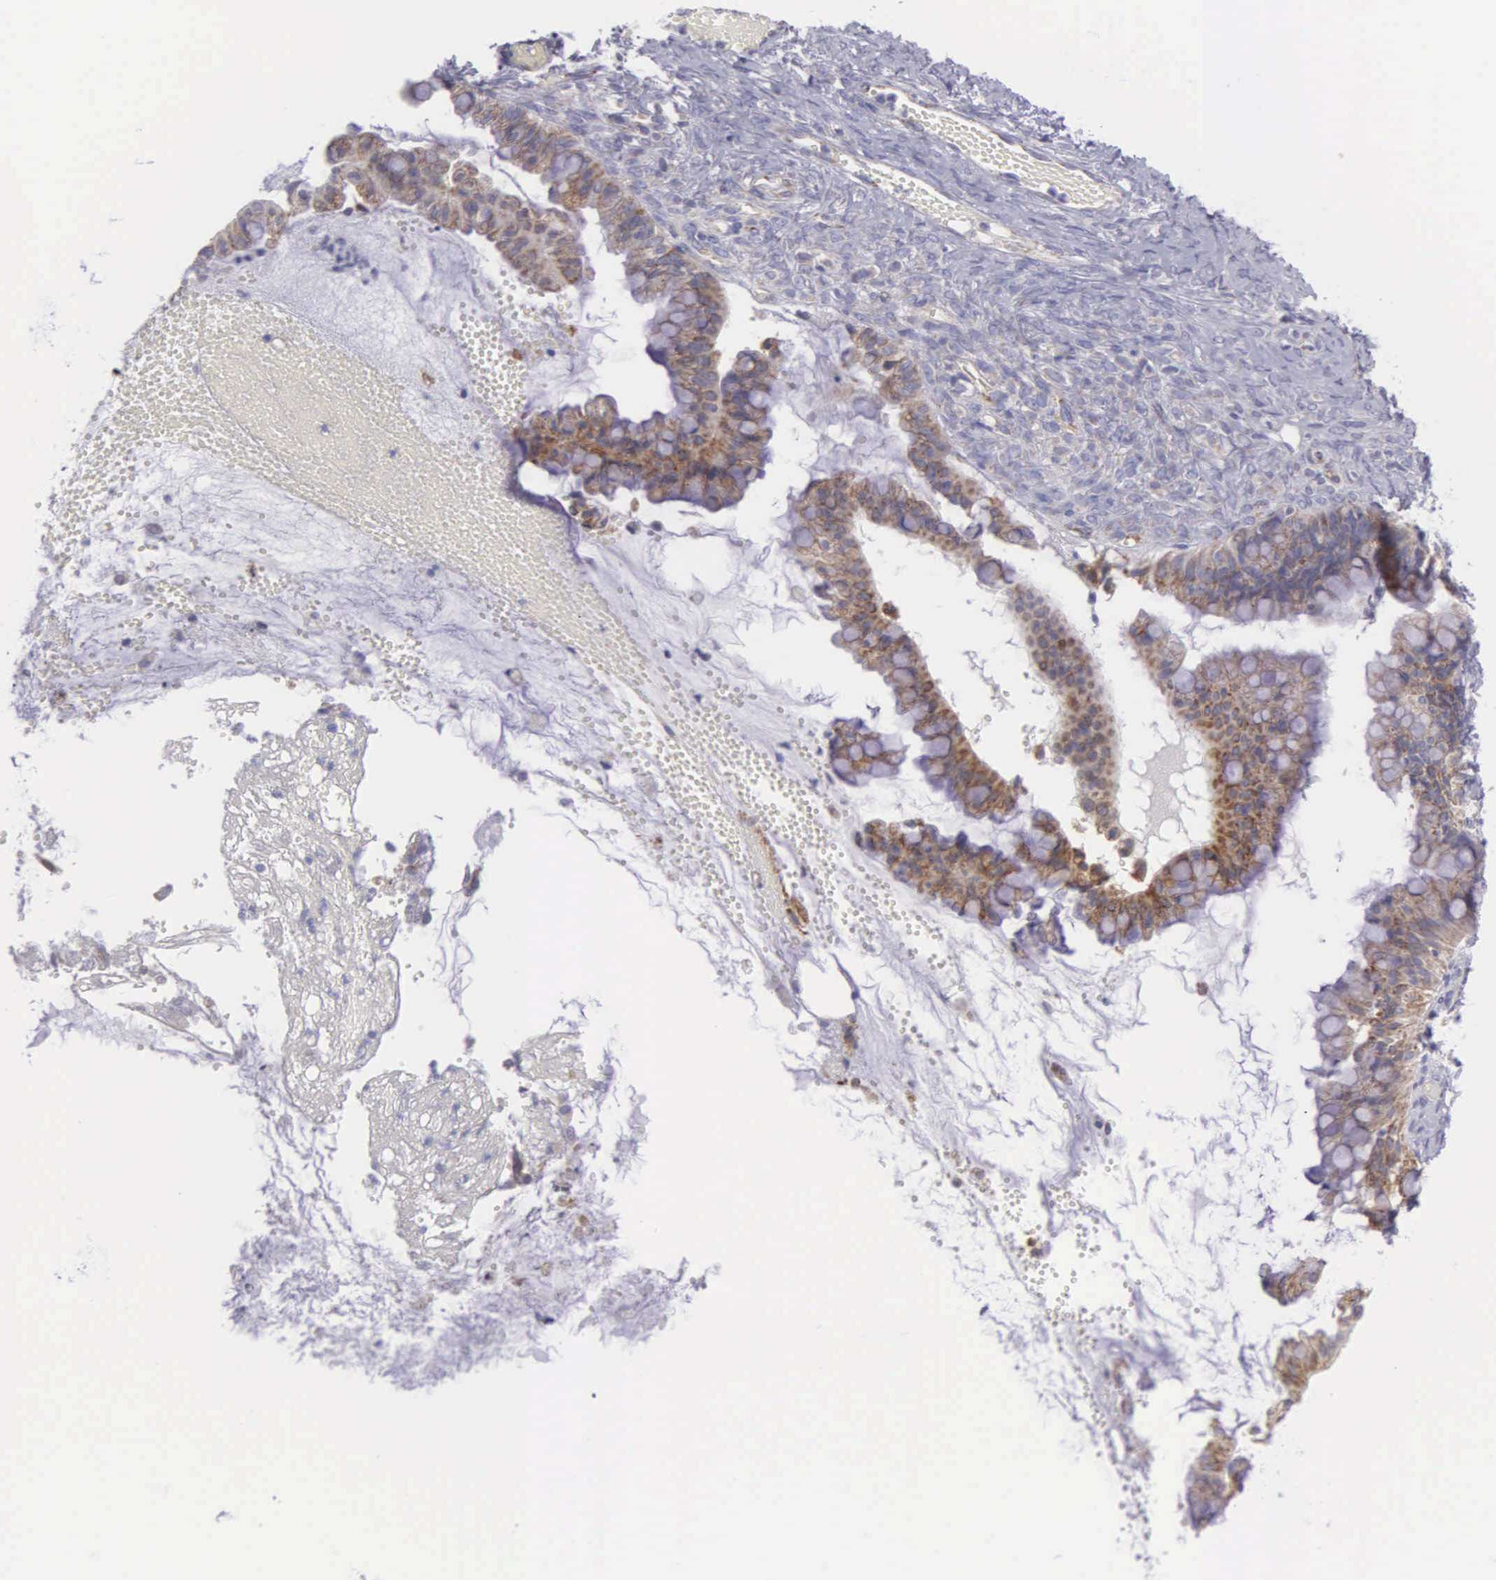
{"staining": {"intensity": "moderate", "quantity": ">75%", "location": "cytoplasmic/membranous"}, "tissue": "ovarian cancer", "cell_type": "Tumor cells", "image_type": "cancer", "snomed": [{"axis": "morphology", "description": "Cystadenocarcinoma, mucinous, NOS"}, {"axis": "topography", "description": "Ovary"}], "caption": "Tumor cells show medium levels of moderate cytoplasmic/membranous expression in about >75% of cells in human ovarian cancer (mucinous cystadenocarcinoma).", "gene": "SYNJ2BP", "patient": {"sex": "female", "age": 57}}